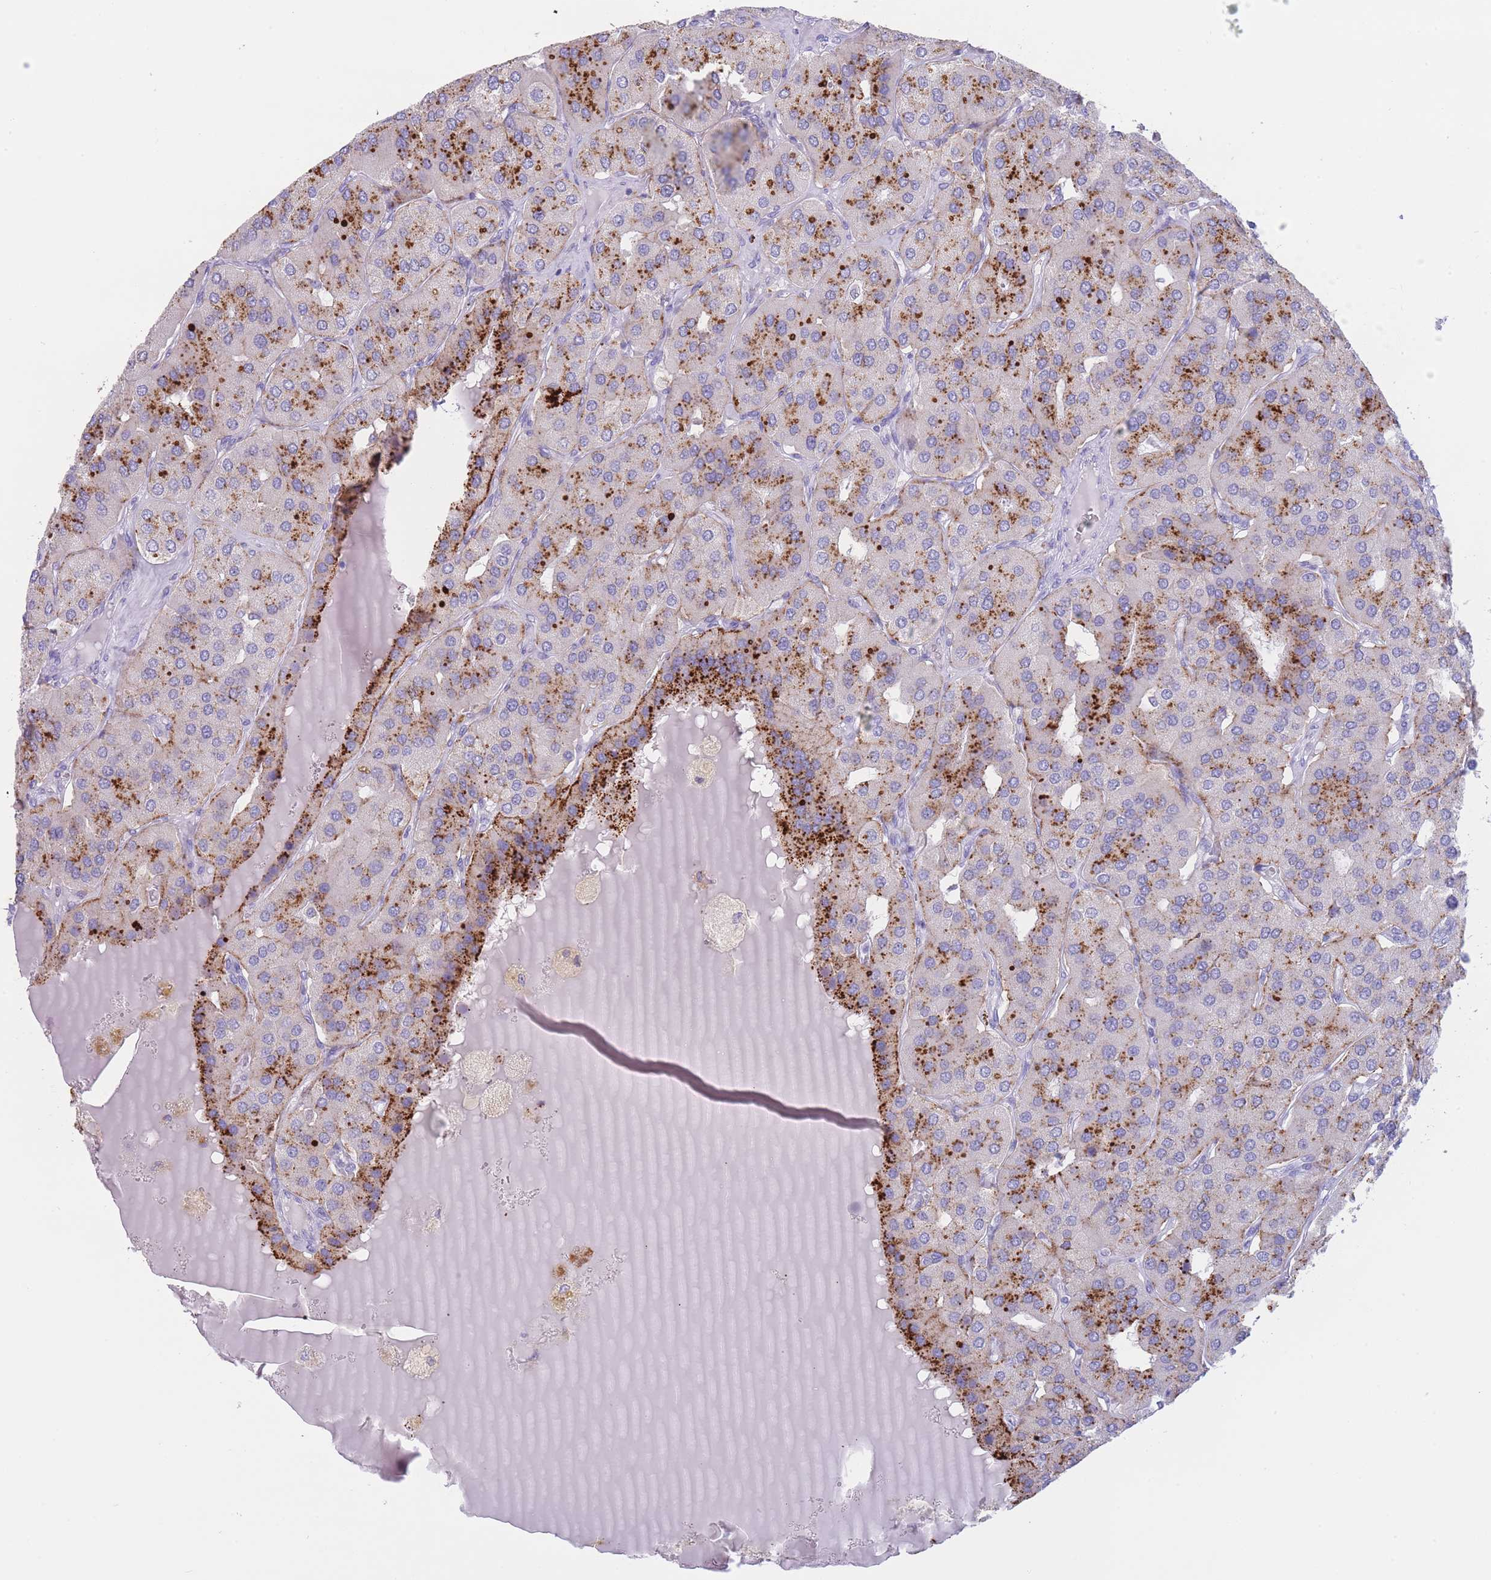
{"staining": {"intensity": "strong", "quantity": "25%-75%", "location": "cytoplasmic/membranous"}, "tissue": "parathyroid gland", "cell_type": "Glandular cells", "image_type": "normal", "snomed": [{"axis": "morphology", "description": "Normal tissue, NOS"}, {"axis": "morphology", "description": "Adenoma, NOS"}, {"axis": "topography", "description": "Parathyroid gland"}], "caption": "An image showing strong cytoplasmic/membranous staining in about 25%-75% of glandular cells in benign parathyroid gland, as visualized by brown immunohistochemical staining.", "gene": "GAA", "patient": {"sex": "female", "age": 86}}